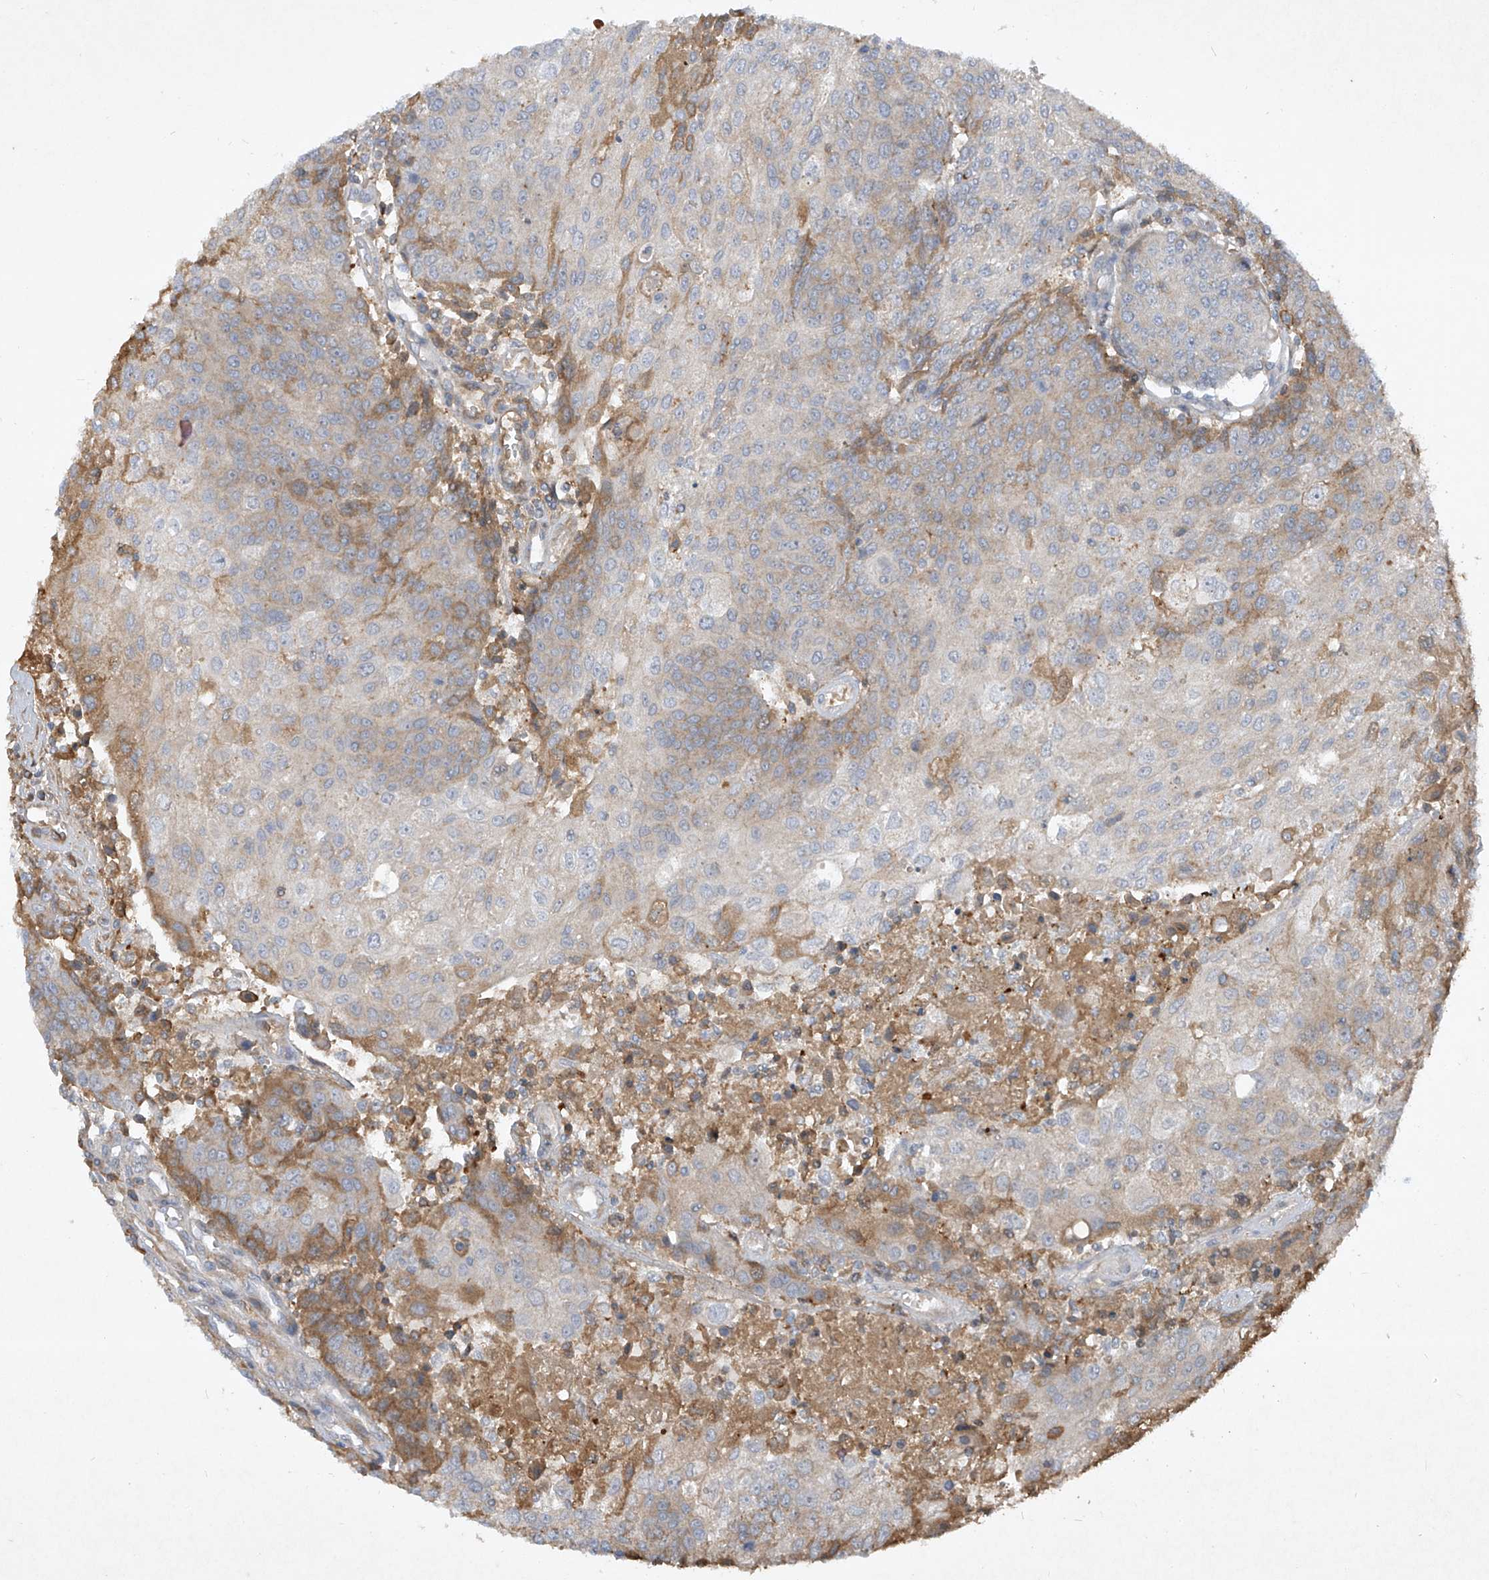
{"staining": {"intensity": "weak", "quantity": "<25%", "location": "cytoplasmic/membranous"}, "tissue": "urothelial cancer", "cell_type": "Tumor cells", "image_type": "cancer", "snomed": [{"axis": "morphology", "description": "Urothelial carcinoma, High grade"}, {"axis": "topography", "description": "Urinary bladder"}], "caption": "Immunohistochemical staining of urothelial cancer displays no significant positivity in tumor cells.", "gene": "HAS3", "patient": {"sex": "female", "age": 85}}